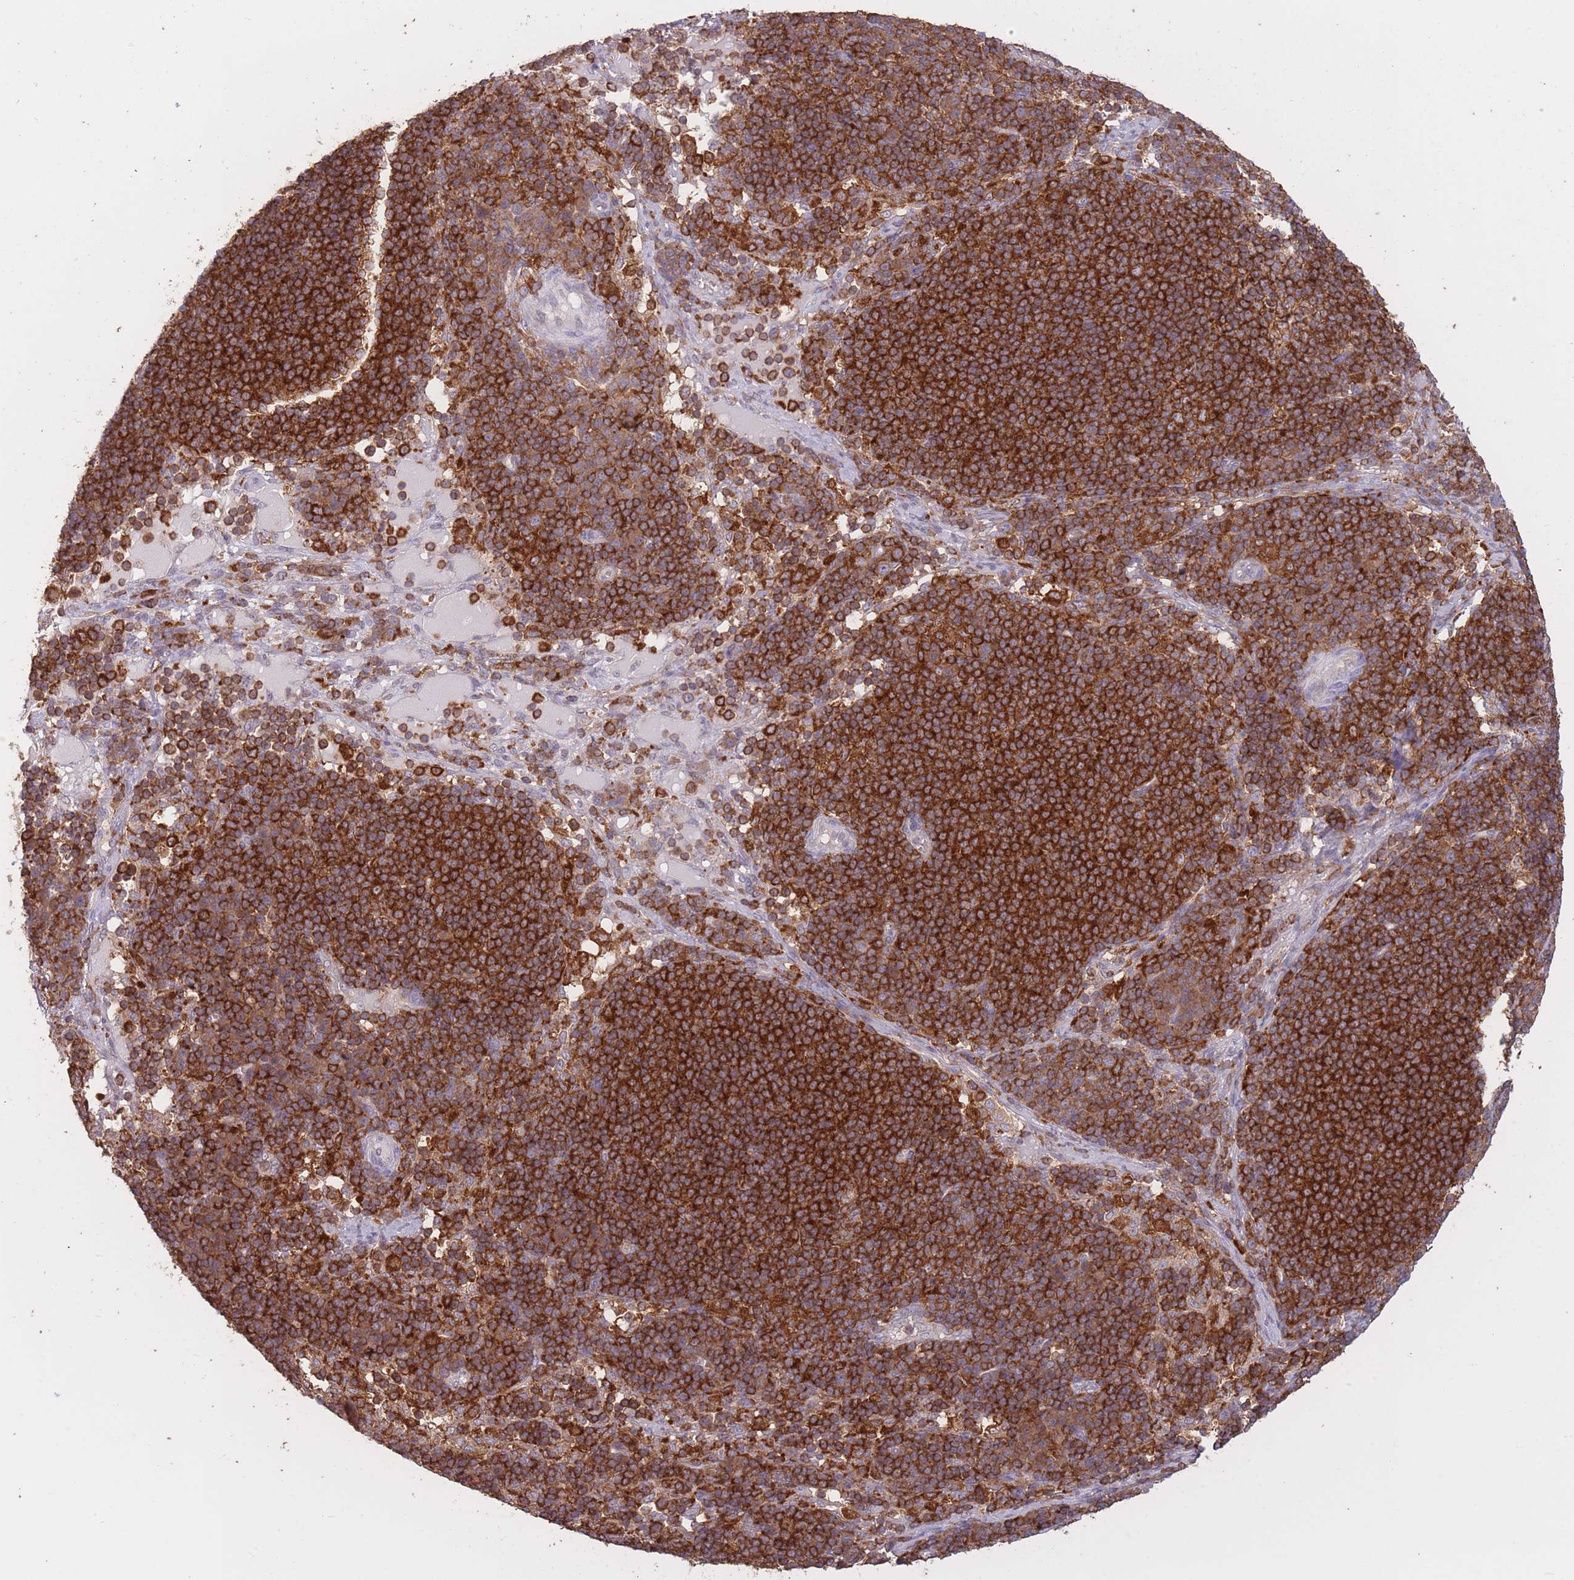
{"staining": {"intensity": "strong", "quantity": ">75%", "location": "cytoplasmic/membranous"}, "tissue": "pancreatic cancer", "cell_type": "Tumor cells", "image_type": "cancer", "snomed": [{"axis": "morphology", "description": "Normal tissue, NOS"}, {"axis": "morphology", "description": "Adenocarcinoma, NOS"}, {"axis": "topography", "description": "Lymph node"}, {"axis": "topography", "description": "Pancreas"}], "caption": "Tumor cells demonstrate strong cytoplasmic/membranous positivity in about >75% of cells in pancreatic cancer.", "gene": "GMIP", "patient": {"sex": "female", "age": 67}}